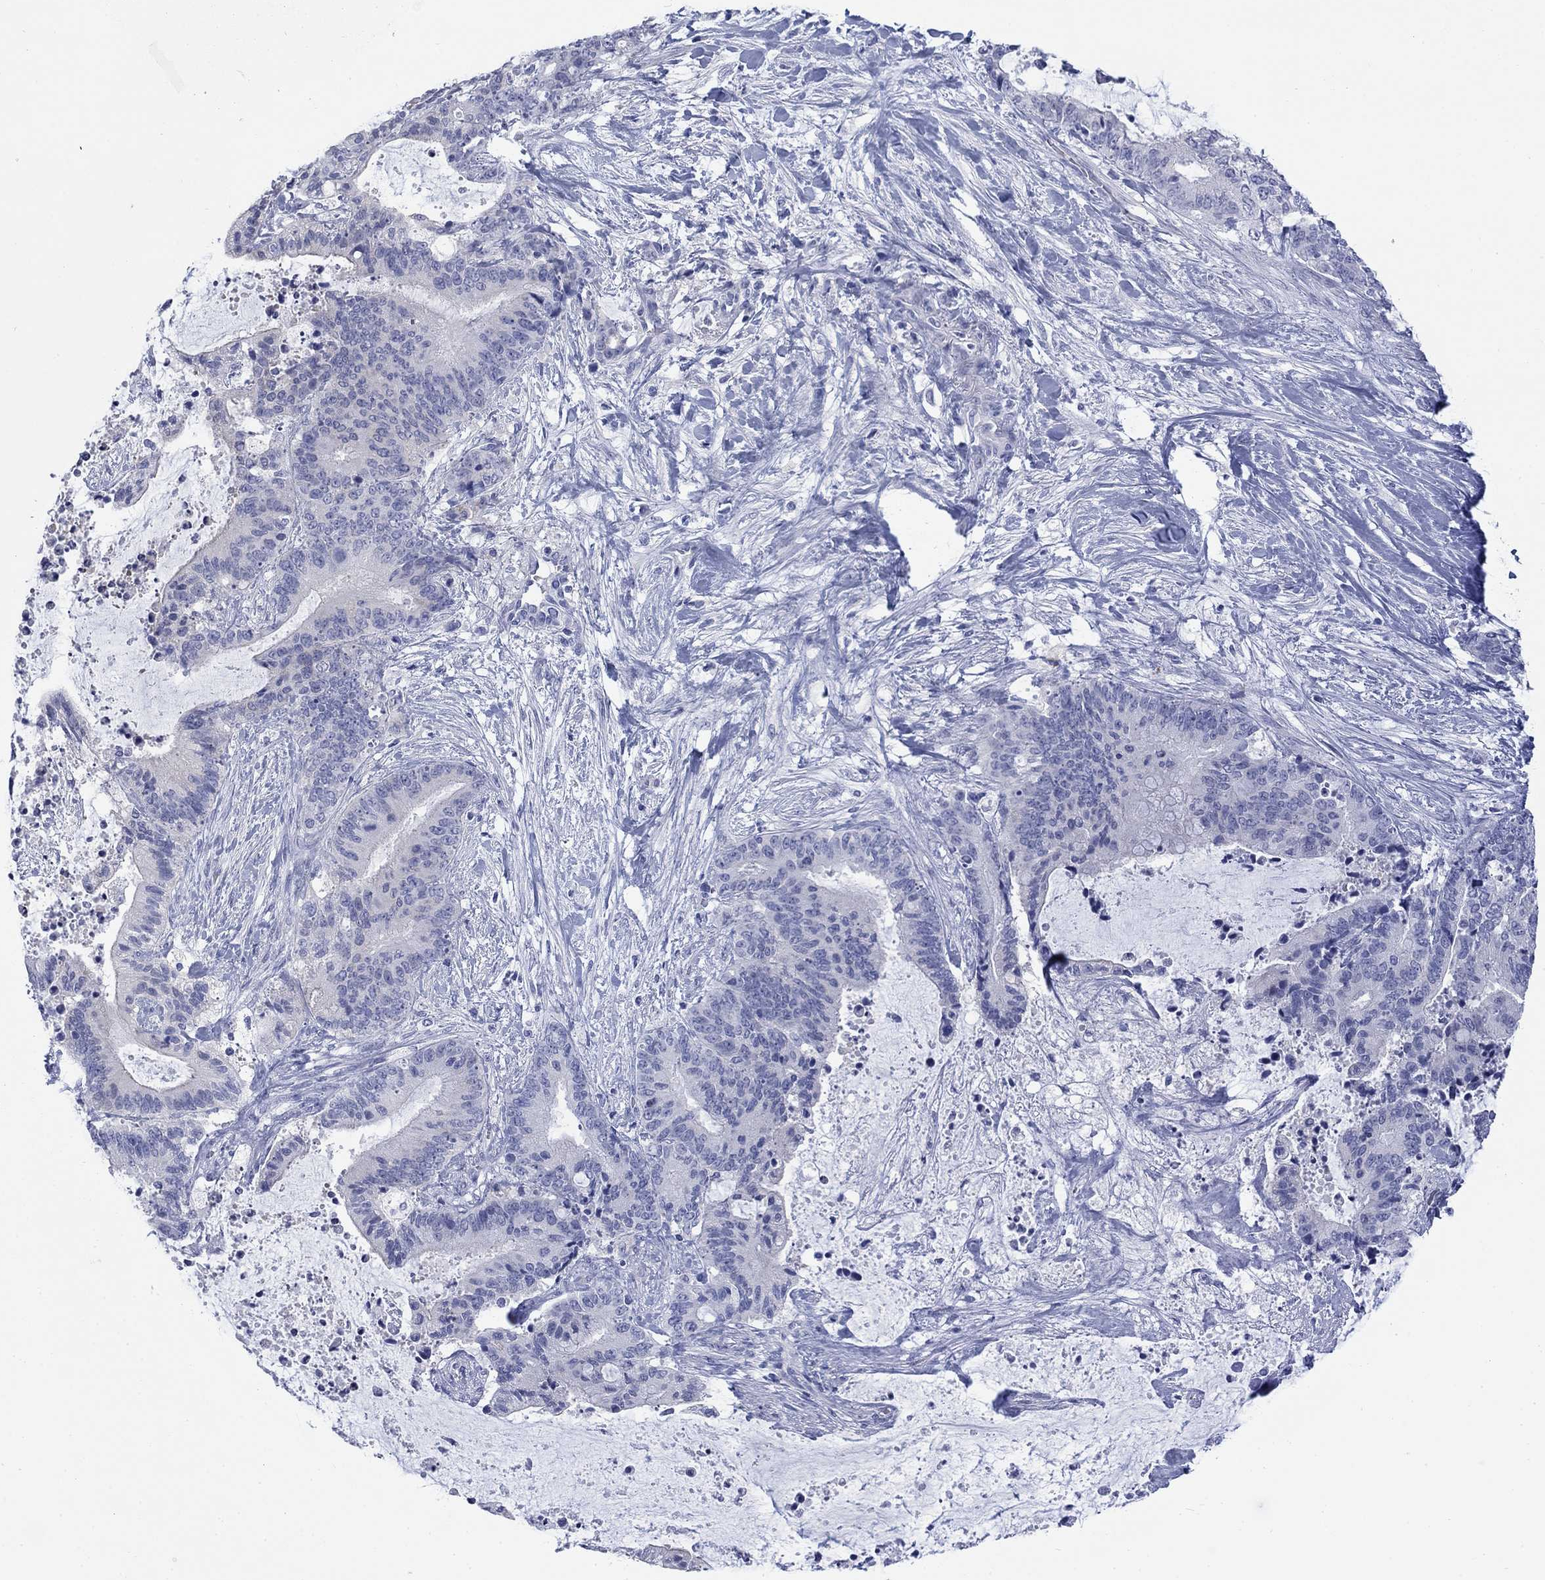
{"staining": {"intensity": "negative", "quantity": "none", "location": "none"}, "tissue": "liver cancer", "cell_type": "Tumor cells", "image_type": "cancer", "snomed": [{"axis": "morphology", "description": "Cholangiocarcinoma"}, {"axis": "topography", "description": "Liver"}], "caption": "Tumor cells are negative for protein expression in human cholangiocarcinoma (liver). Brightfield microscopy of immunohistochemistry (IHC) stained with DAB (brown) and hematoxylin (blue), captured at high magnification.", "gene": "IGF2BP3", "patient": {"sex": "female", "age": 73}}